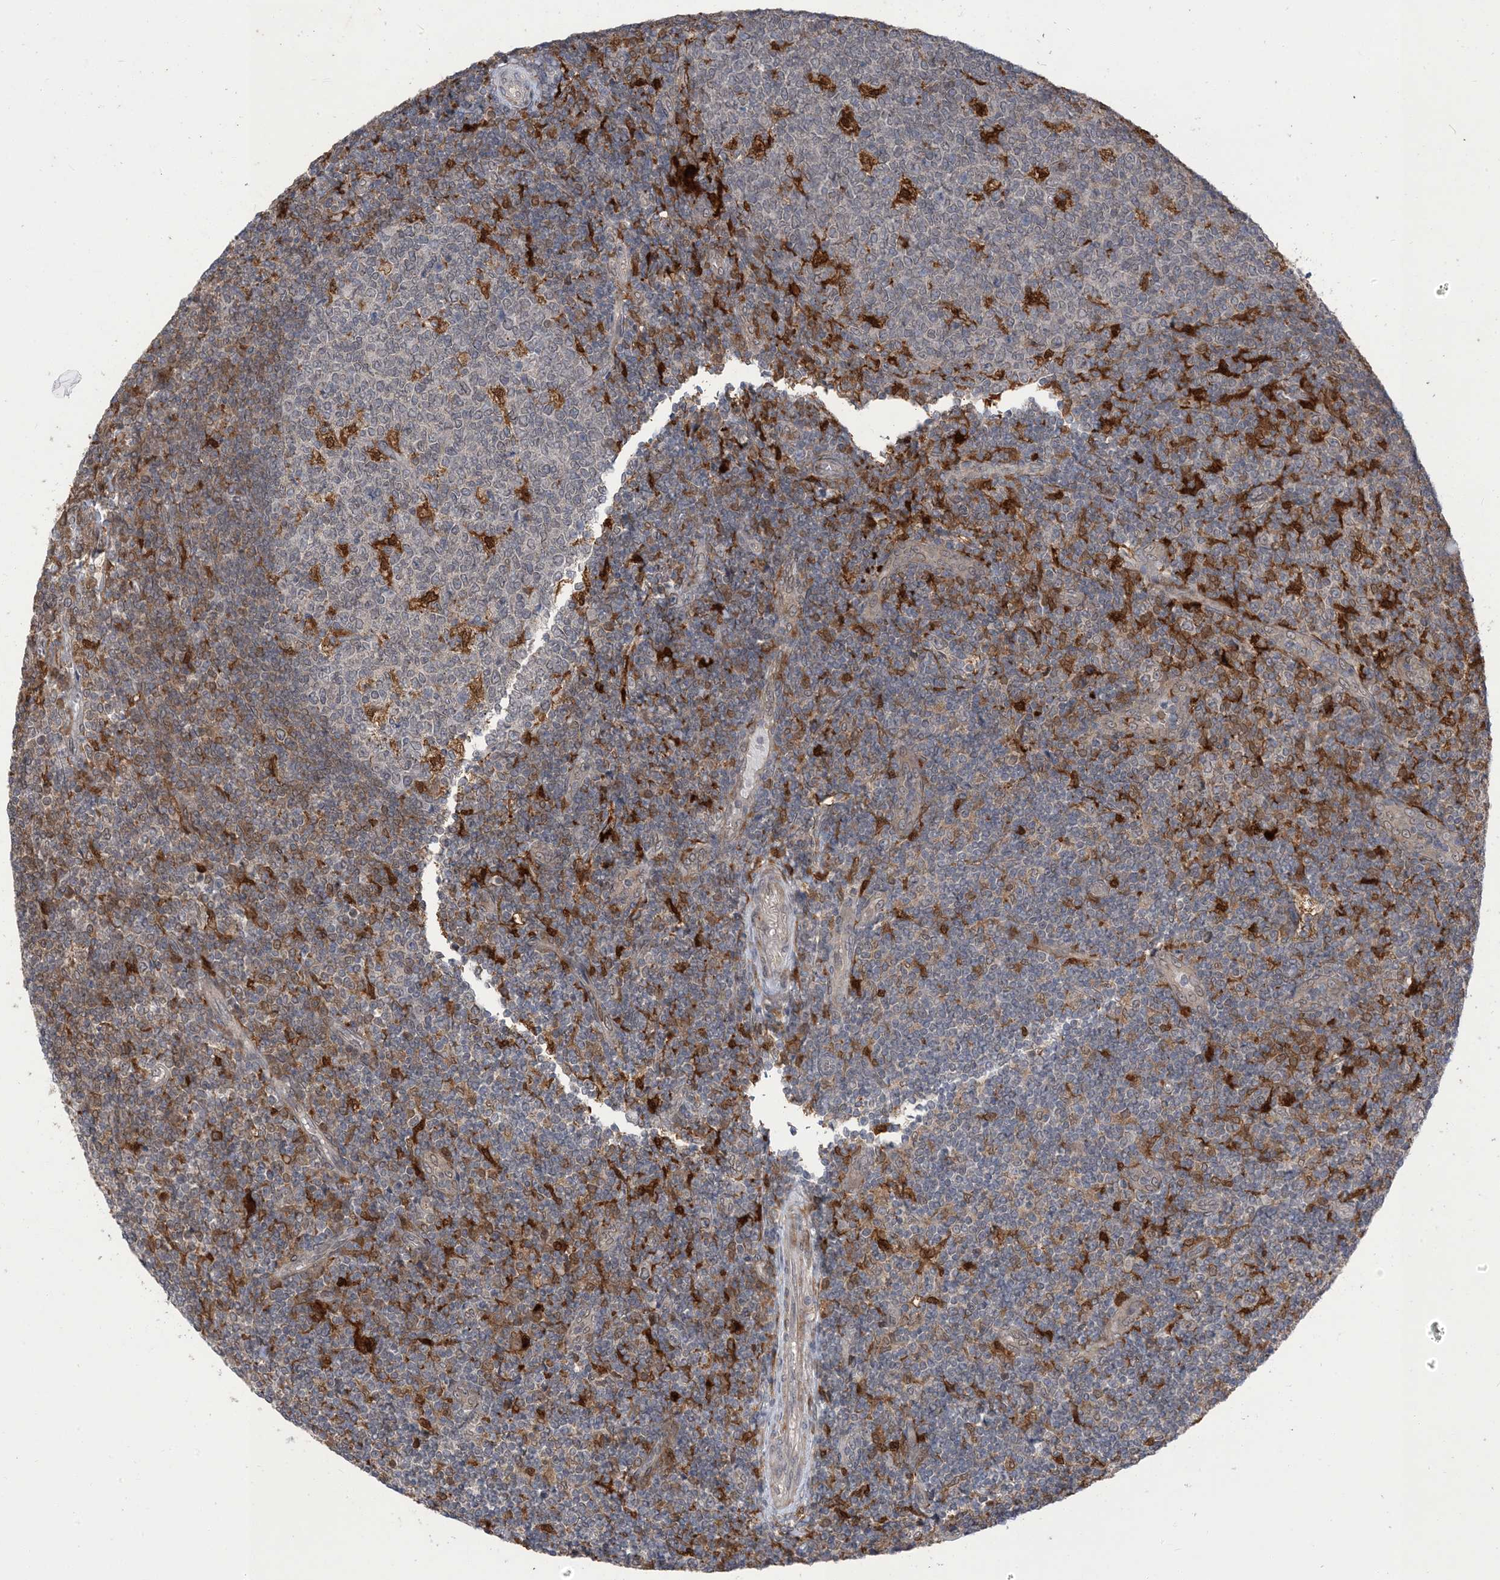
{"staining": {"intensity": "strong", "quantity": "<25%", "location": "cytoplasmic/membranous"}, "tissue": "tonsil", "cell_type": "Germinal center cells", "image_type": "normal", "snomed": [{"axis": "morphology", "description": "Normal tissue, NOS"}, {"axis": "topography", "description": "Tonsil"}], "caption": "High-power microscopy captured an IHC photomicrograph of normal tonsil, revealing strong cytoplasmic/membranous staining in about <25% of germinal center cells. Nuclei are stained in blue.", "gene": "NAGK", "patient": {"sex": "female", "age": 19}}